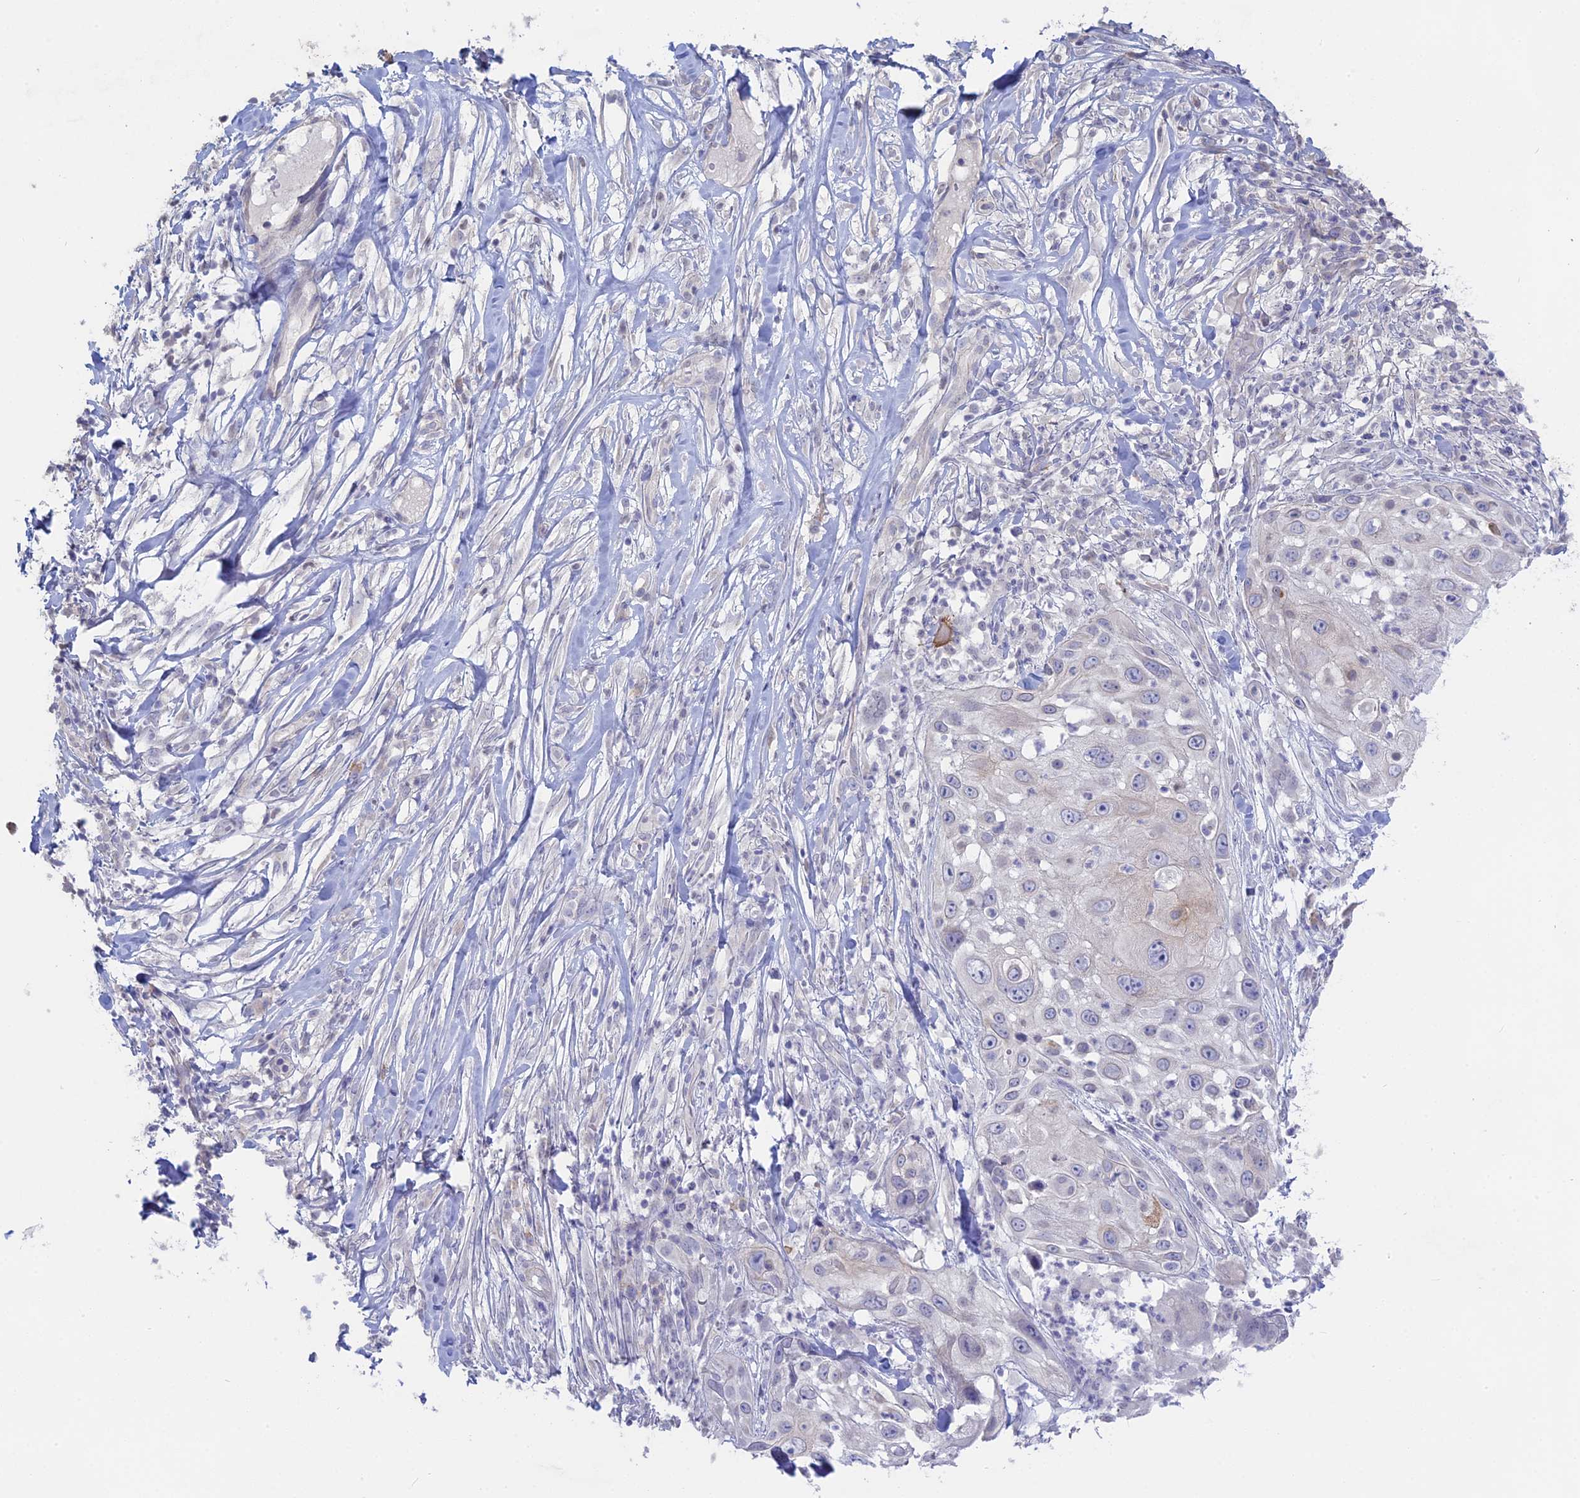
{"staining": {"intensity": "moderate", "quantity": ">75%", "location": "cytoplasmic/membranous"}, "tissue": "skin cancer", "cell_type": "Tumor cells", "image_type": "cancer", "snomed": [{"axis": "morphology", "description": "Squamous cell carcinoma, NOS"}, {"axis": "topography", "description": "Skin"}], "caption": "Immunohistochemistry micrograph of human skin cancer stained for a protein (brown), which reveals medium levels of moderate cytoplasmic/membranous staining in approximately >75% of tumor cells.", "gene": "MYO5B", "patient": {"sex": "female", "age": 44}}